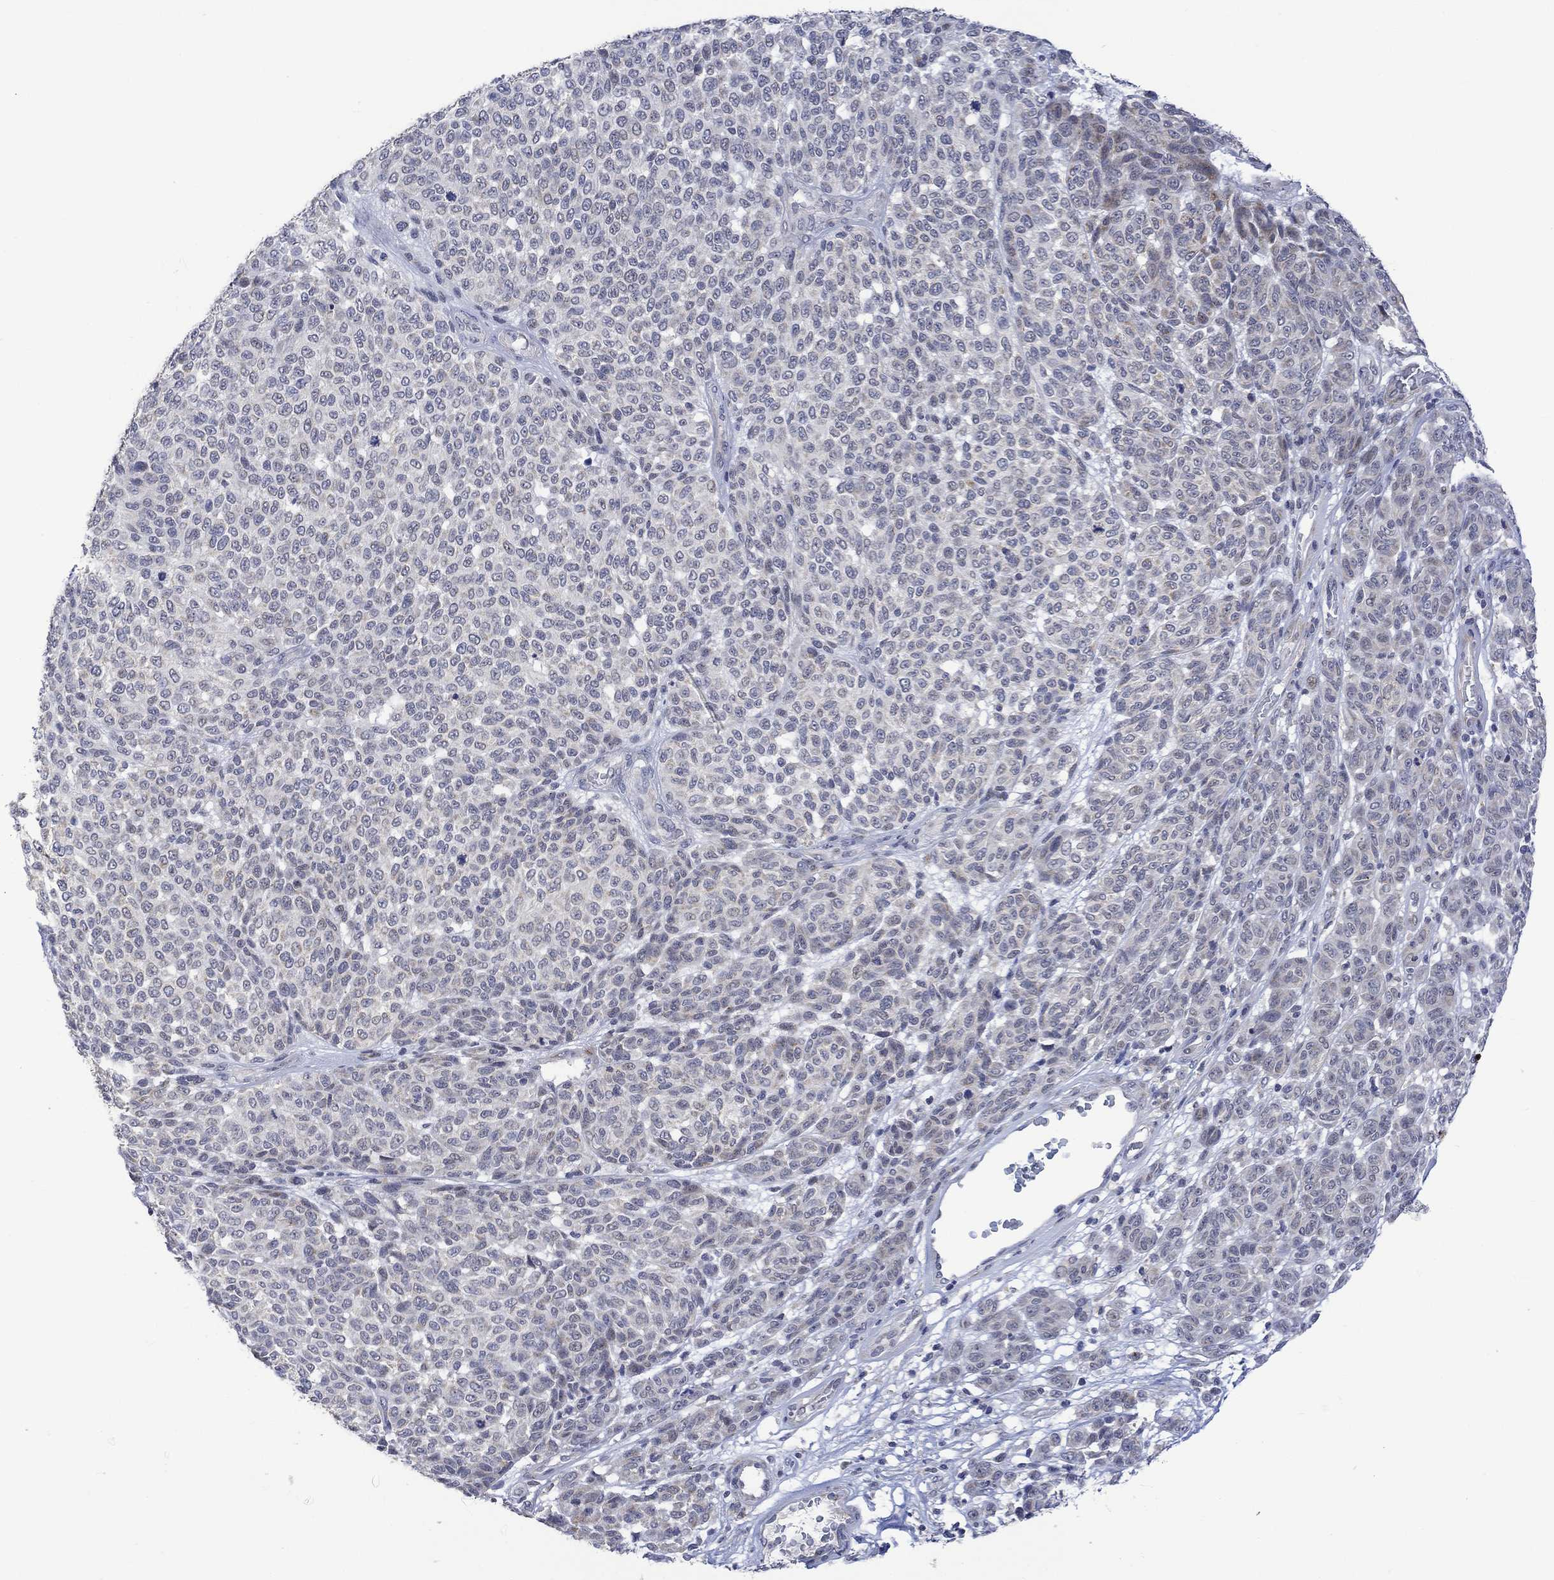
{"staining": {"intensity": "weak", "quantity": "<25%", "location": "cytoplasmic/membranous"}, "tissue": "melanoma", "cell_type": "Tumor cells", "image_type": "cancer", "snomed": [{"axis": "morphology", "description": "Malignant melanoma, NOS"}, {"axis": "topography", "description": "Skin"}], "caption": "IHC of melanoma demonstrates no expression in tumor cells.", "gene": "SLC48A1", "patient": {"sex": "male", "age": 59}}